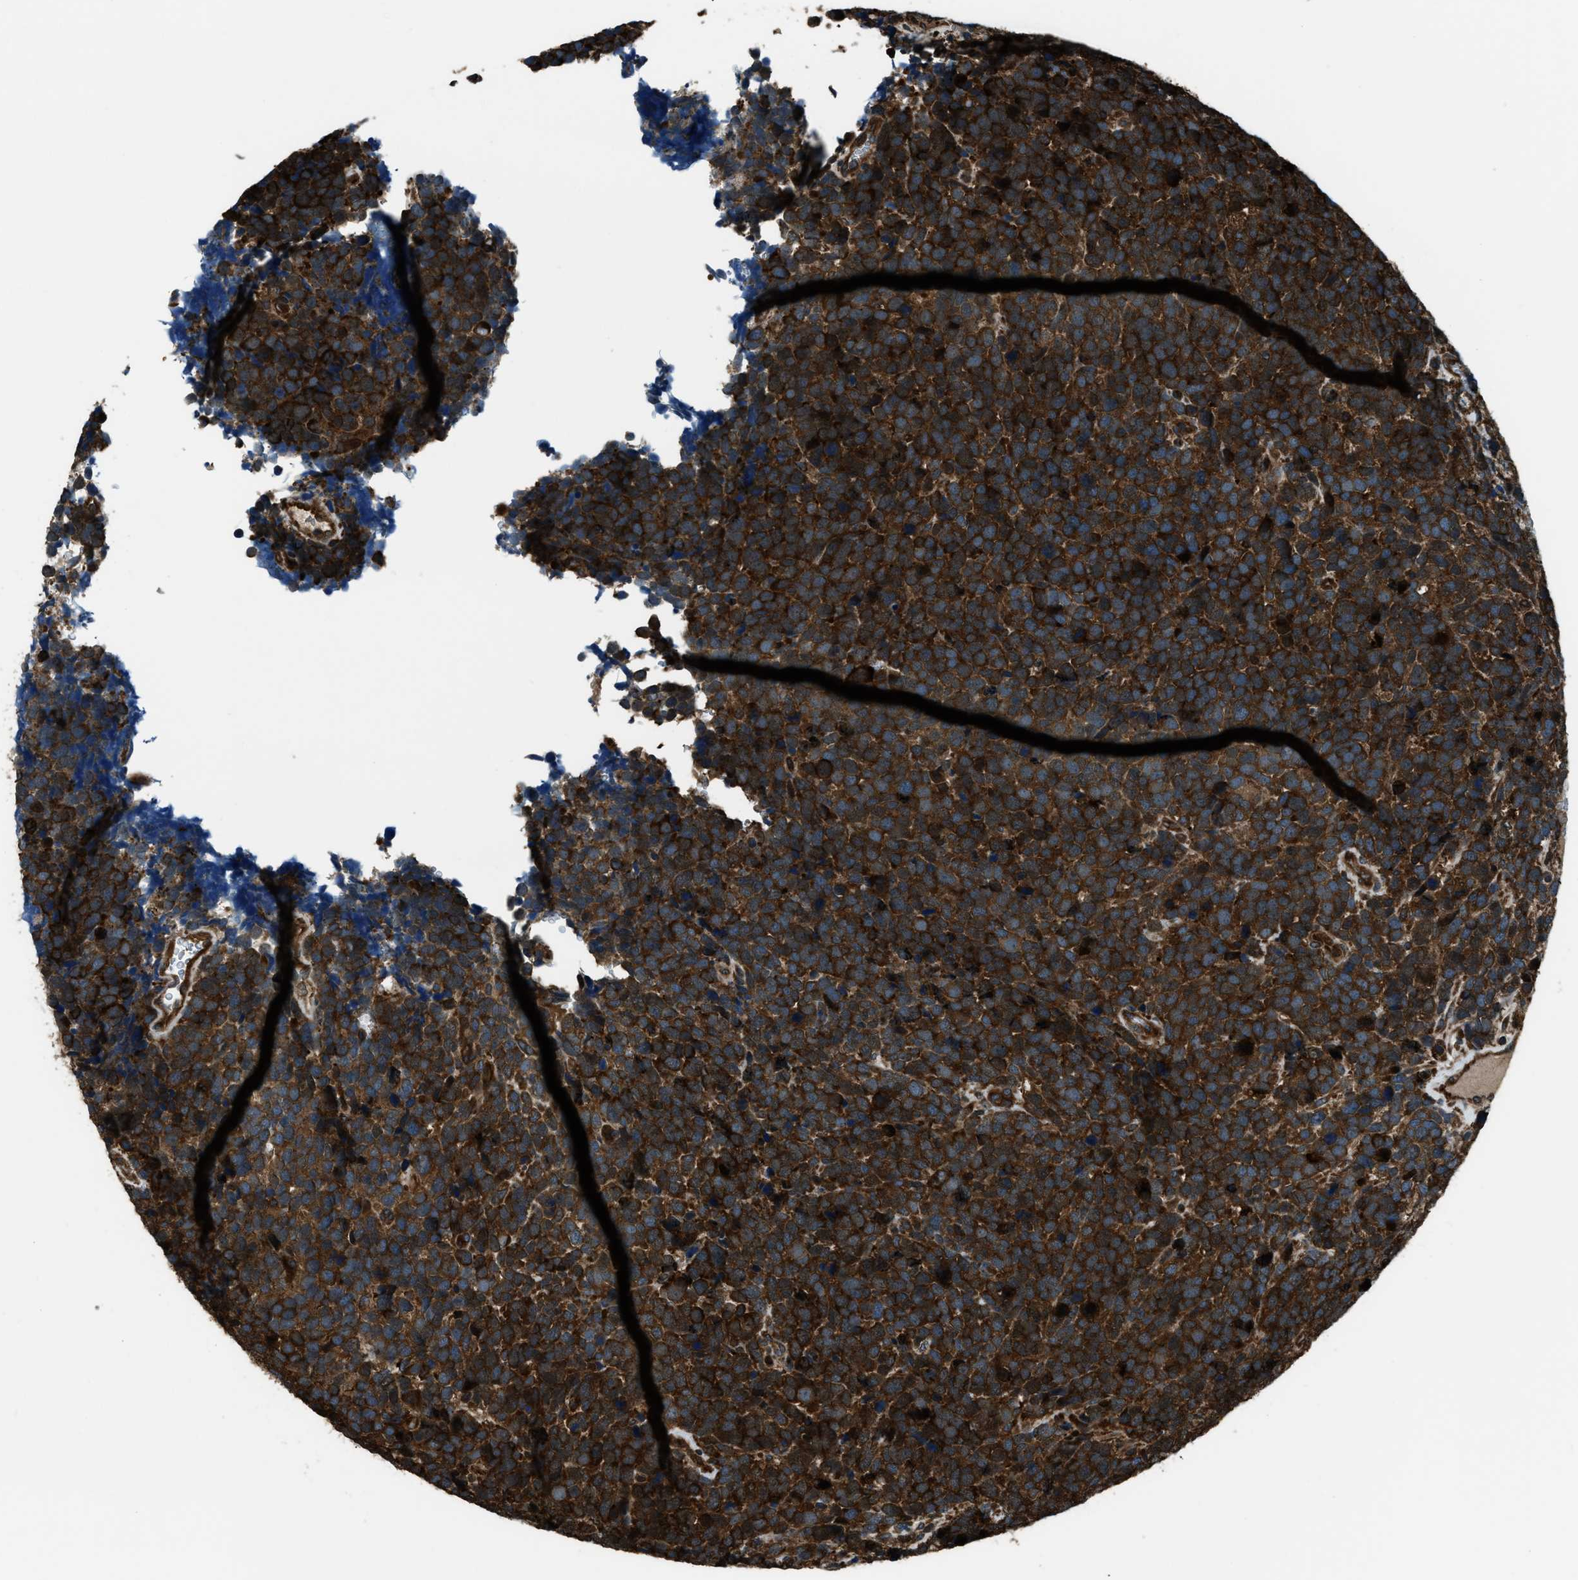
{"staining": {"intensity": "strong", "quantity": ">75%", "location": "cytoplasmic/membranous"}, "tissue": "urothelial cancer", "cell_type": "Tumor cells", "image_type": "cancer", "snomed": [{"axis": "morphology", "description": "Urothelial carcinoma, High grade"}, {"axis": "topography", "description": "Urinary bladder"}], "caption": "A micrograph showing strong cytoplasmic/membranous staining in about >75% of tumor cells in high-grade urothelial carcinoma, as visualized by brown immunohistochemical staining.", "gene": "SNX30", "patient": {"sex": "female", "age": 82}}